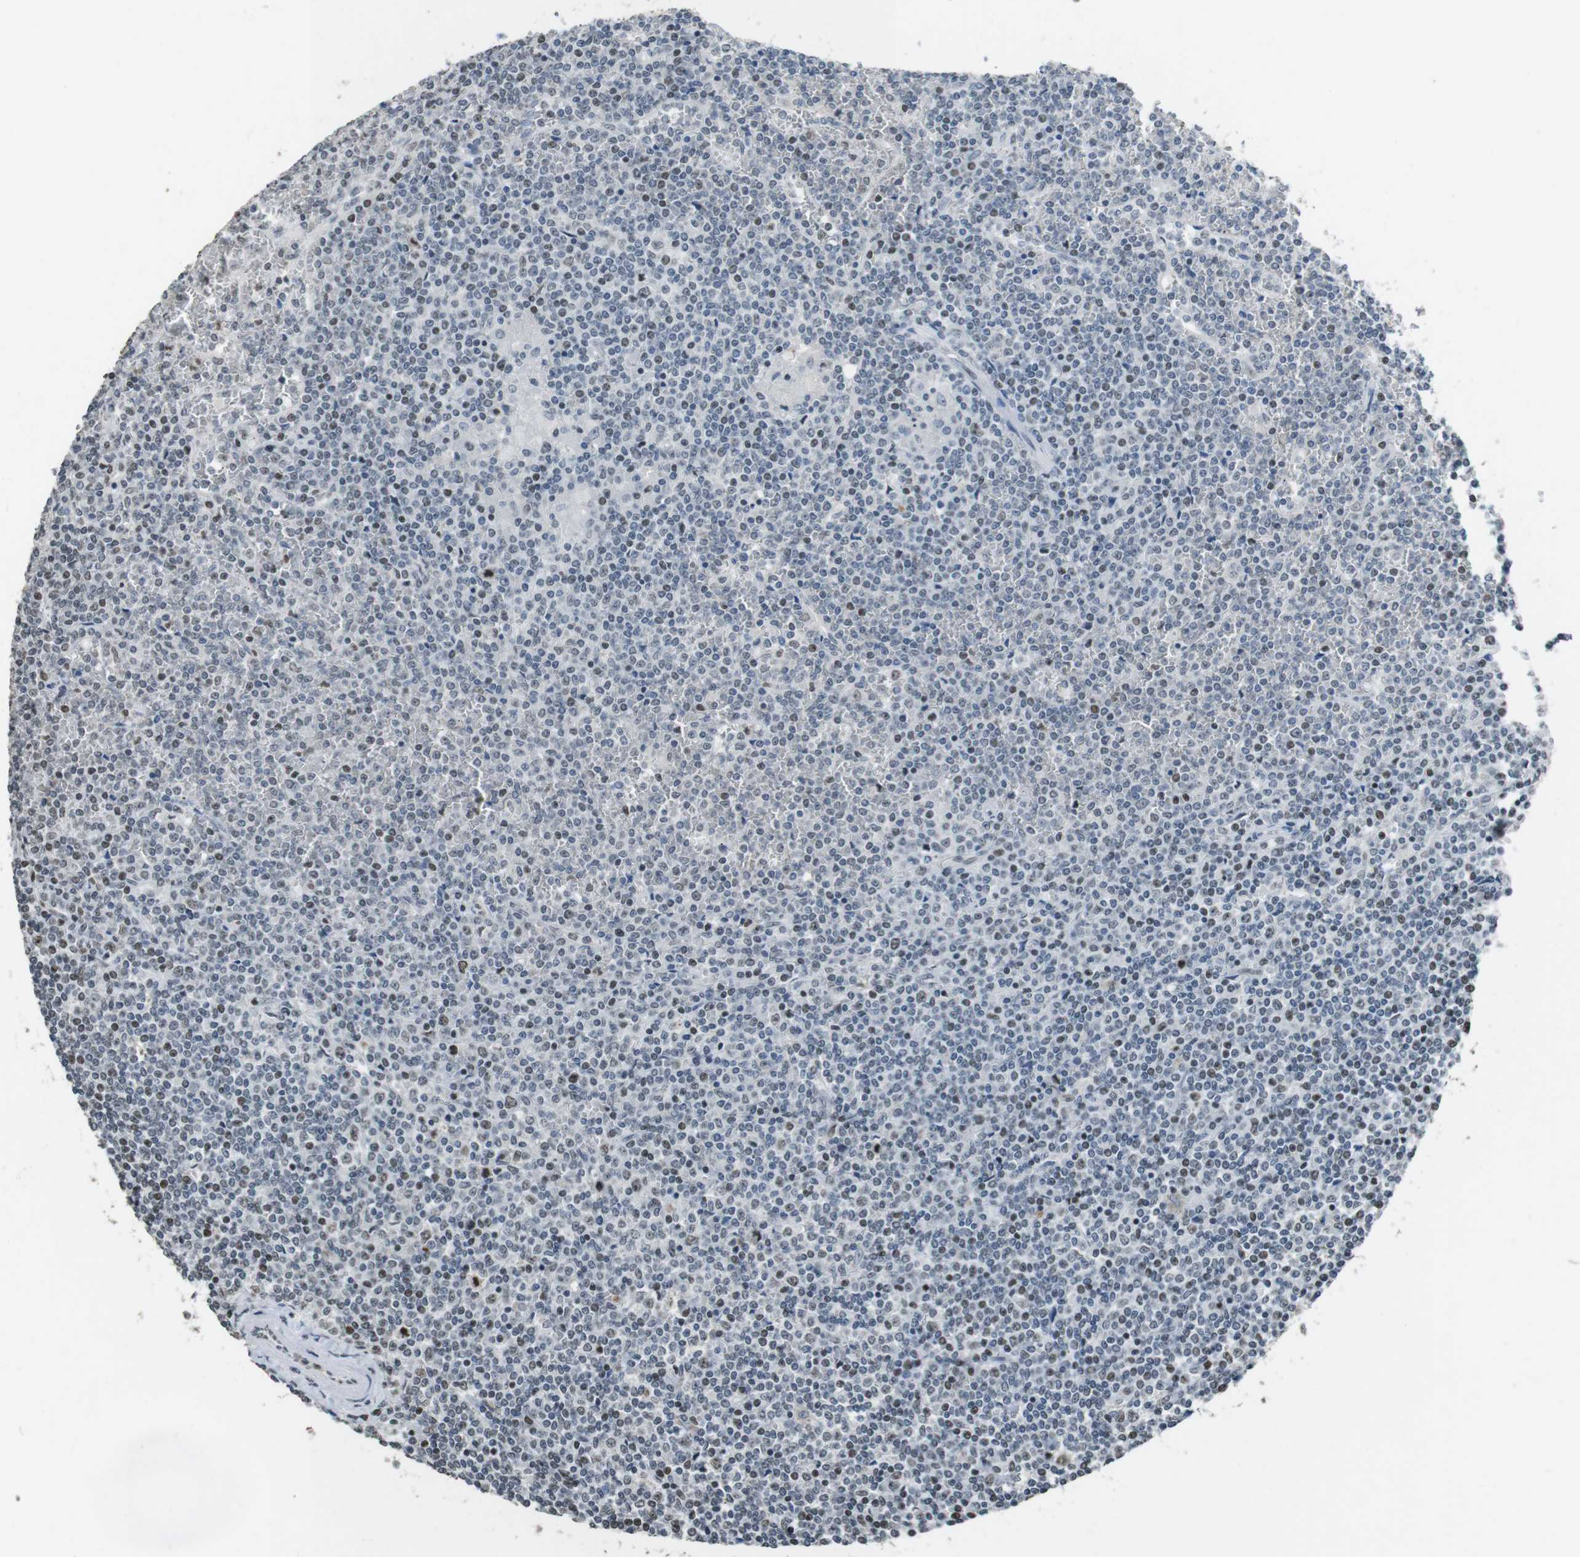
{"staining": {"intensity": "weak", "quantity": "<25%", "location": "nuclear"}, "tissue": "lymphoma", "cell_type": "Tumor cells", "image_type": "cancer", "snomed": [{"axis": "morphology", "description": "Malignant lymphoma, non-Hodgkin's type, Low grade"}, {"axis": "topography", "description": "Spleen"}], "caption": "DAB immunohistochemical staining of low-grade malignant lymphoma, non-Hodgkin's type displays no significant positivity in tumor cells.", "gene": "CSNK2B", "patient": {"sex": "female", "age": 19}}